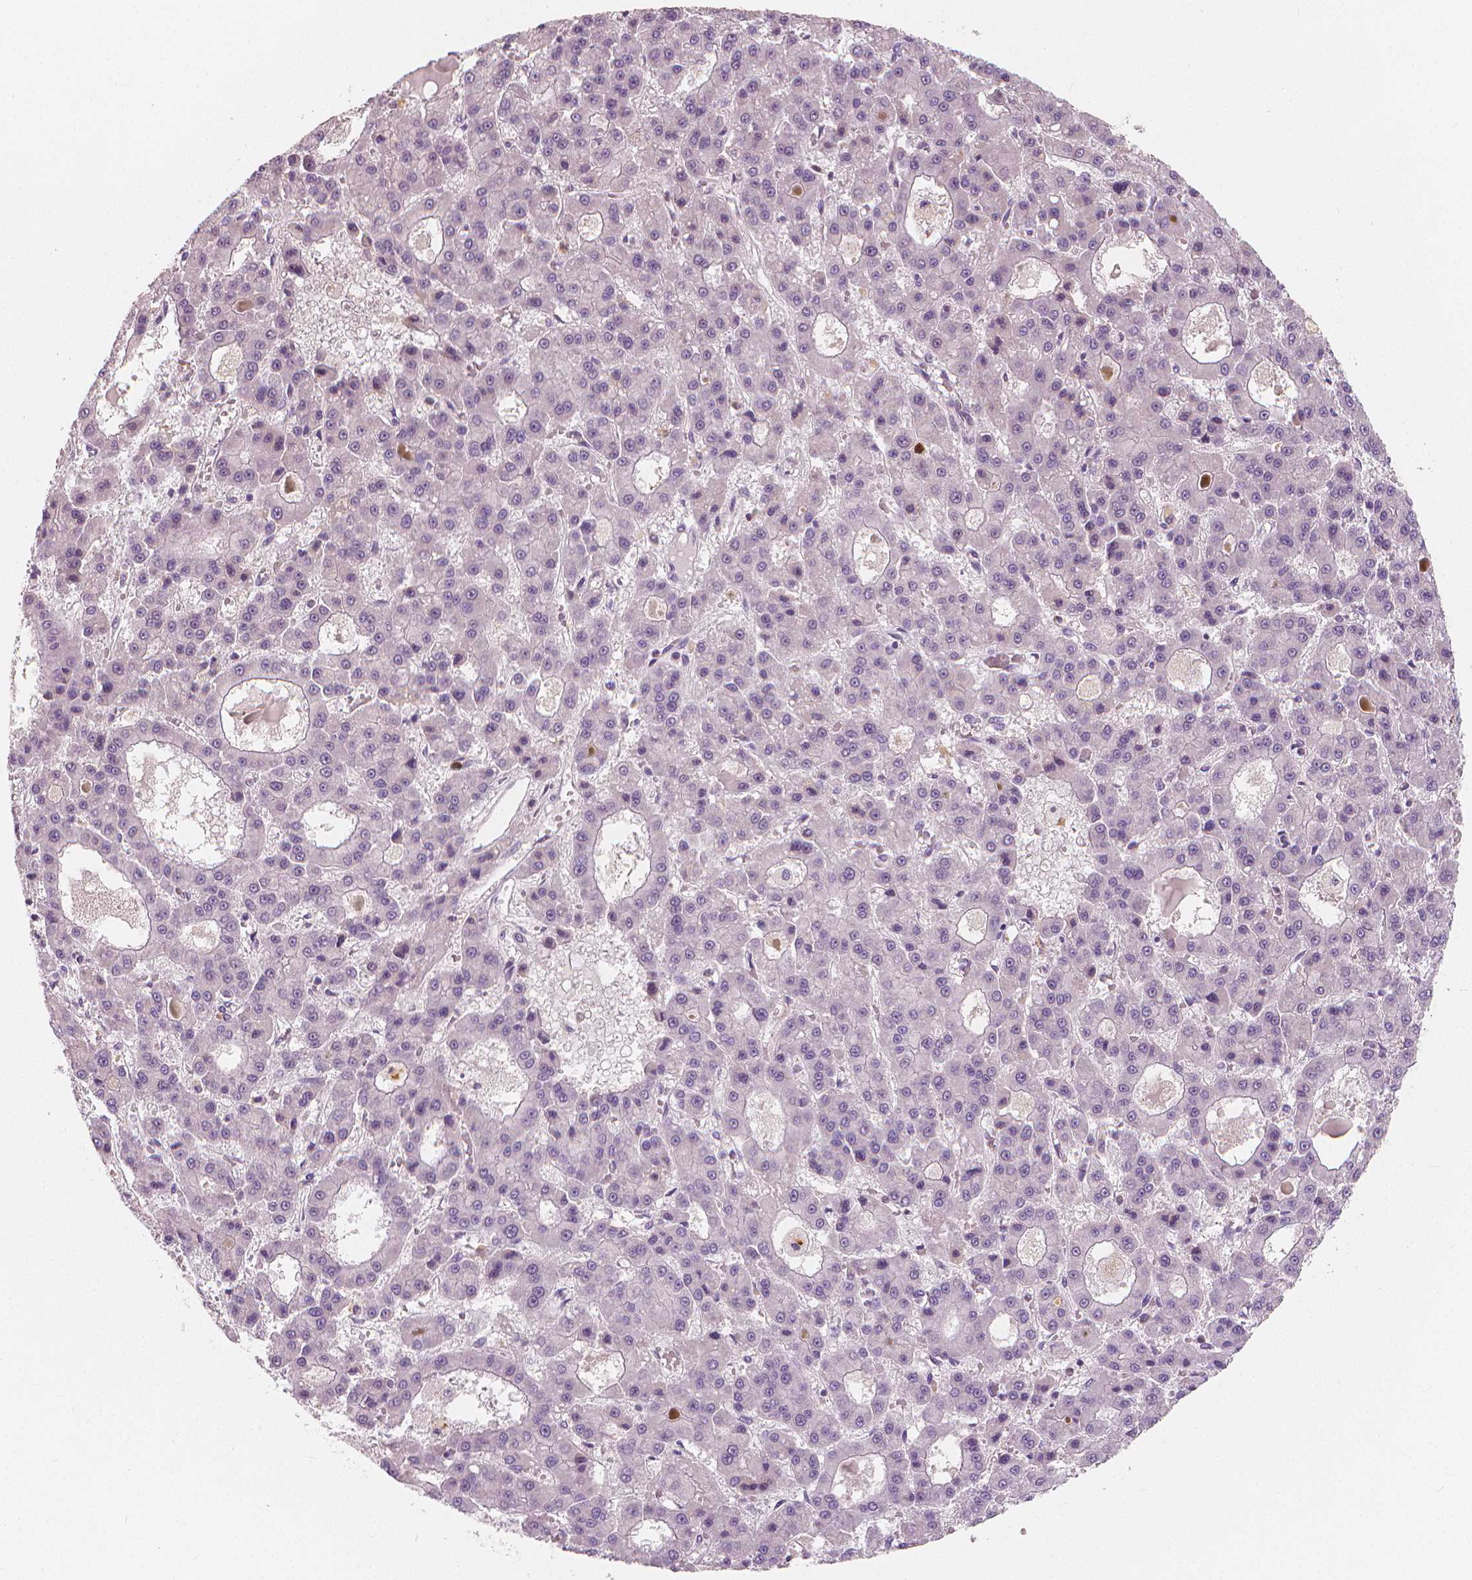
{"staining": {"intensity": "negative", "quantity": "none", "location": "none"}, "tissue": "liver cancer", "cell_type": "Tumor cells", "image_type": "cancer", "snomed": [{"axis": "morphology", "description": "Carcinoma, Hepatocellular, NOS"}, {"axis": "topography", "description": "Liver"}], "caption": "Immunohistochemical staining of human hepatocellular carcinoma (liver) shows no significant staining in tumor cells.", "gene": "RNASE7", "patient": {"sex": "male", "age": 70}}